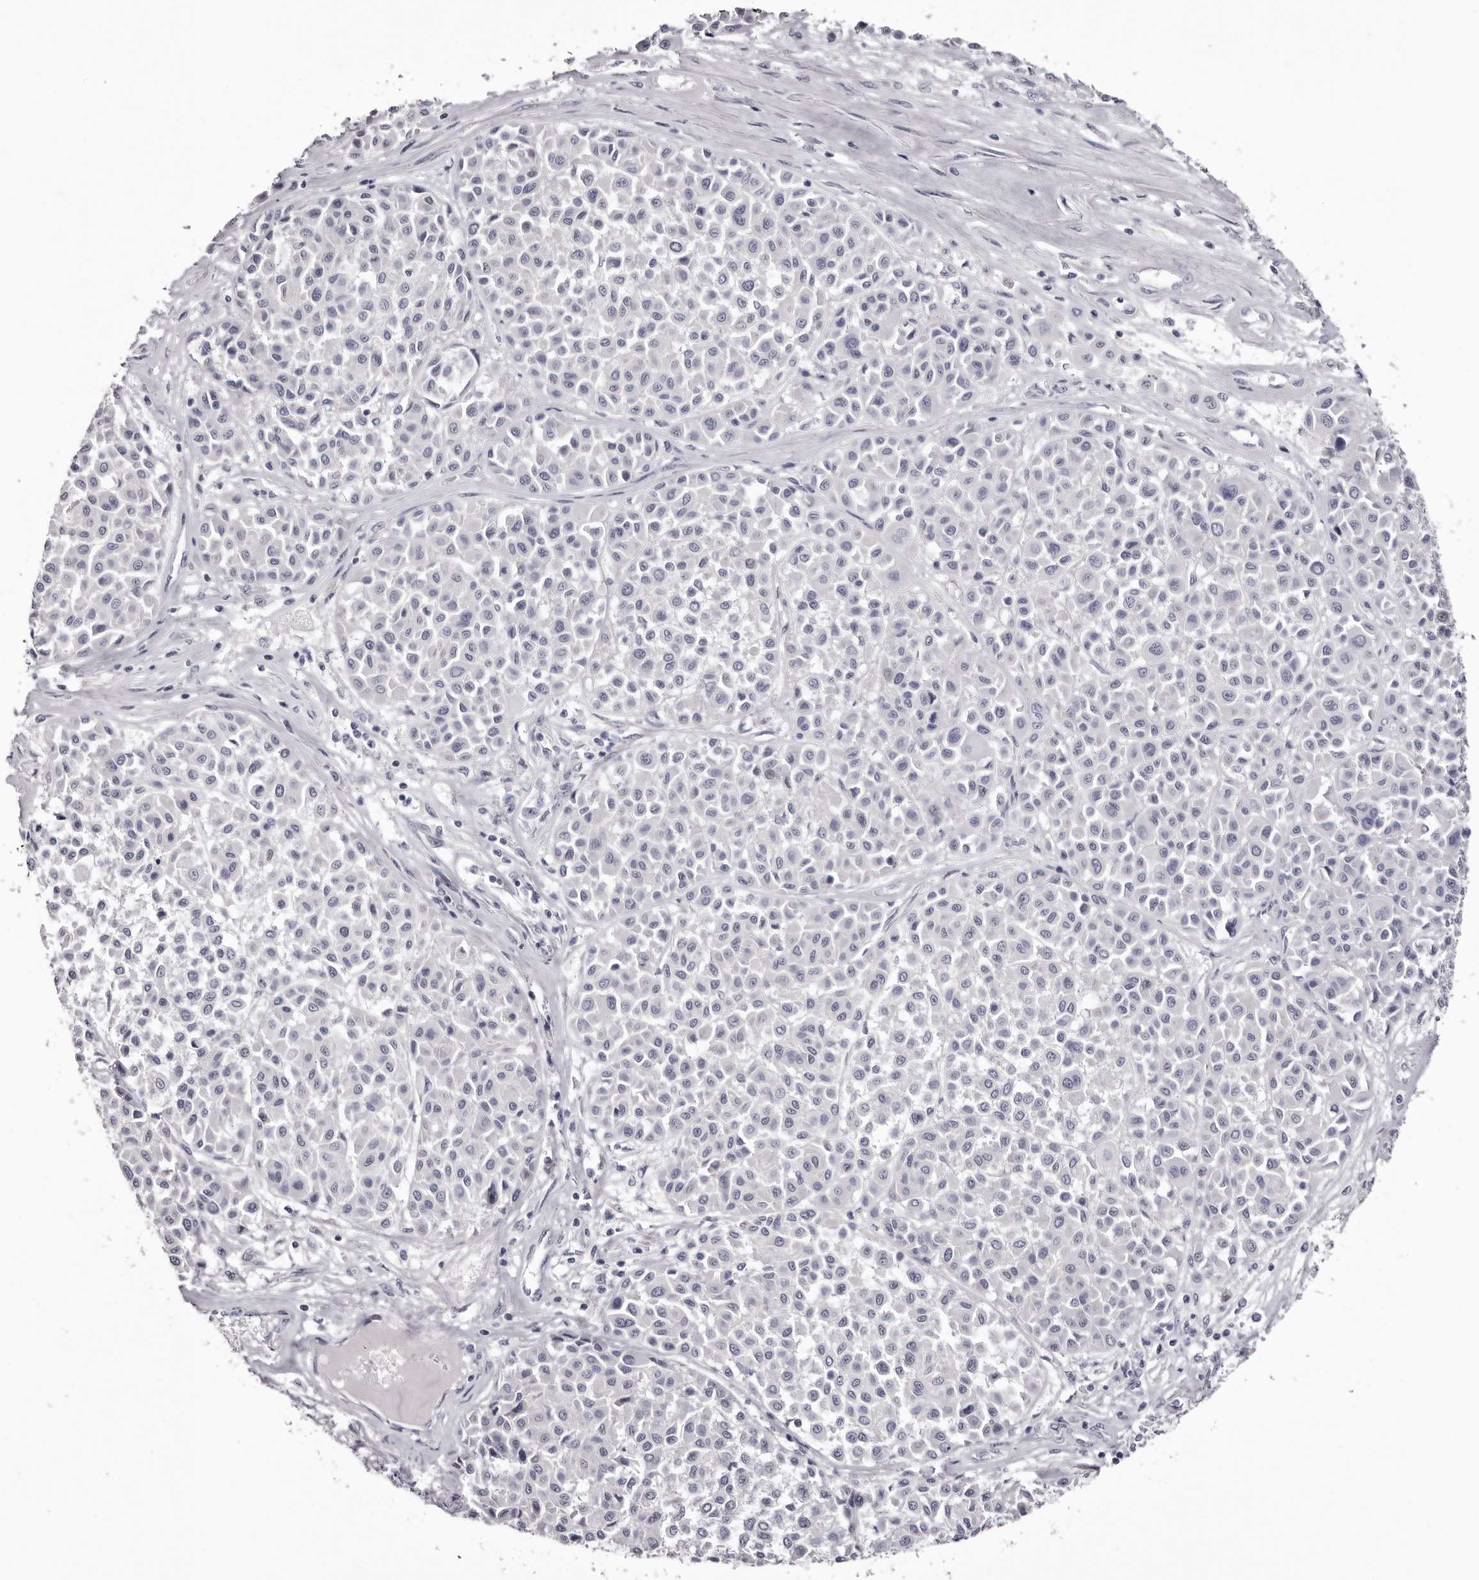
{"staining": {"intensity": "negative", "quantity": "none", "location": "none"}, "tissue": "melanoma", "cell_type": "Tumor cells", "image_type": "cancer", "snomed": [{"axis": "morphology", "description": "Malignant melanoma, Metastatic site"}, {"axis": "topography", "description": "Soft tissue"}], "caption": "IHC of malignant melanoma (metastatic site) displays no expression in tumor cells.", "gene": "CA6", "patient": {"sex": "male", "age": 41}}